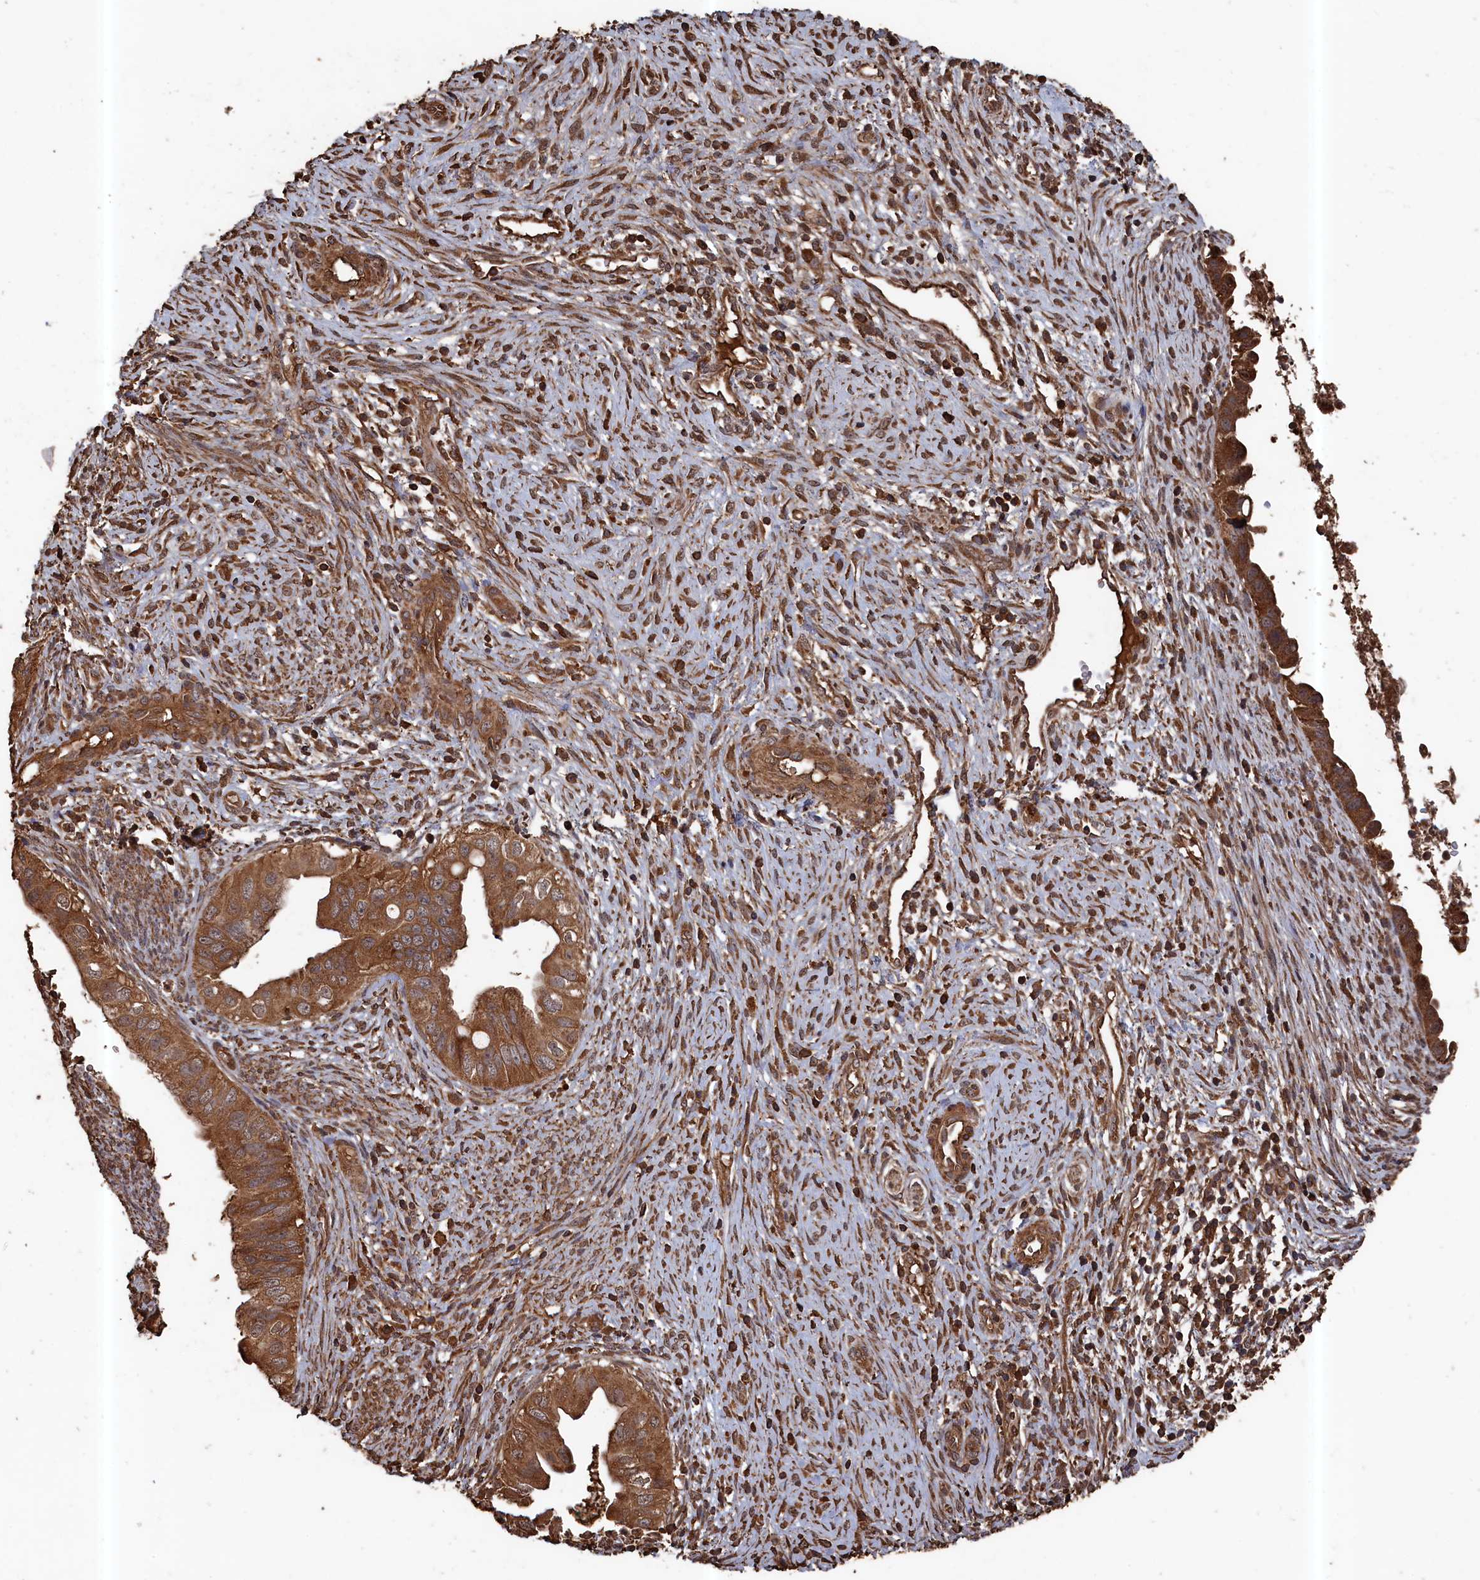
{"staining": {"intensity": "strong", "quantity": ">75%", "location": "cytoplasmic/membranous"}, "tissue": "cervical cancer", "cell_type": "Tumor cells", "image_type": "cancer", "snomed": [{"axis": "morphology", "description": "Adenocarcinoma, NOS"}, {"axis": "topography", "description": "Cervix"}], "caption": "Strong cytoplasmic/membranous positivity is present in approximately >75% of tumor cells in cervical cancer.", "gene": "SNX33", "patient": {"sex": "female", "age": 42}}